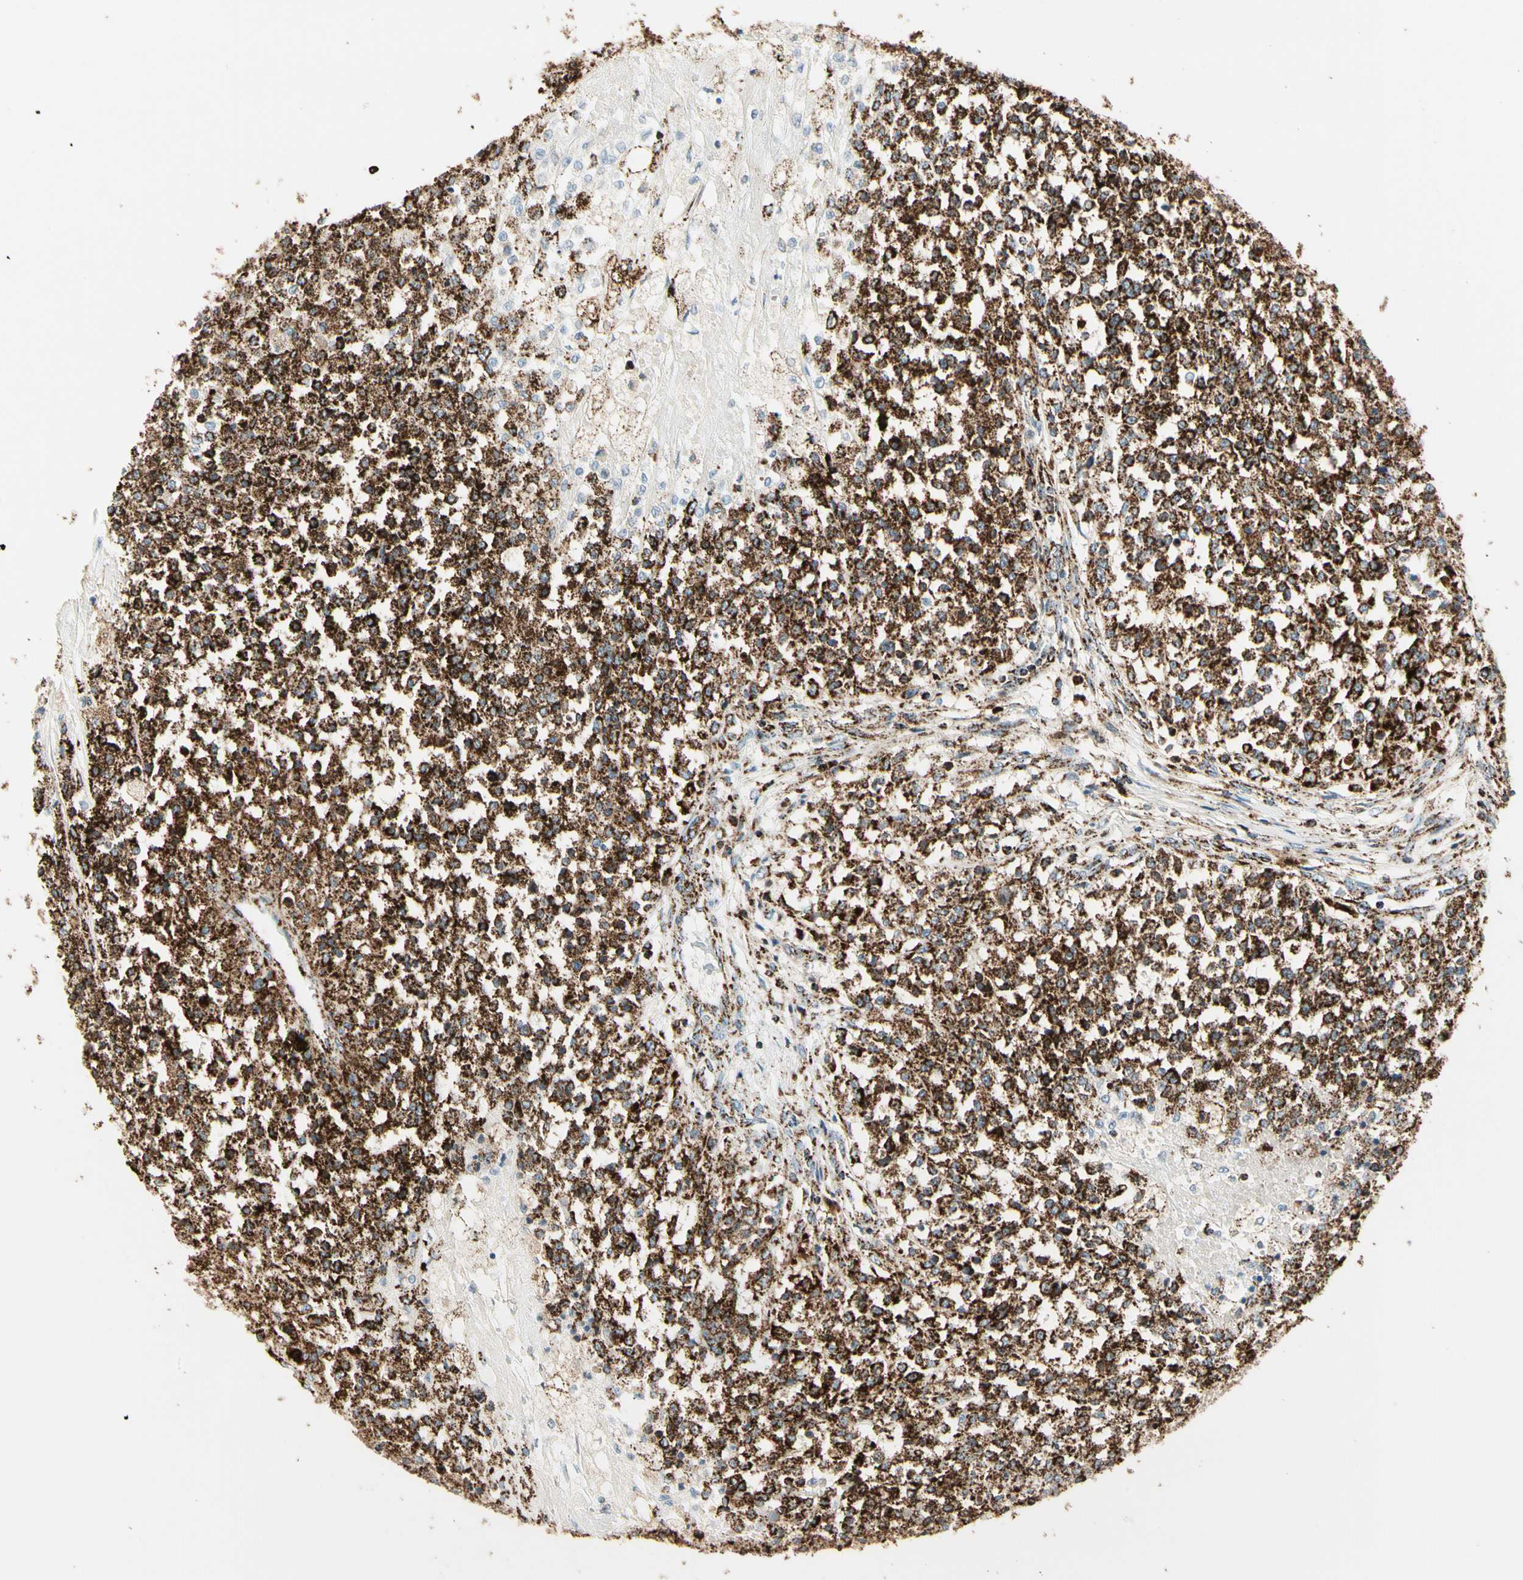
{"staining": {"intensity": "strong", "quantity": ">75%", "location": "cytoplasmic/membranous"}, "tissue": "testis cancer", "cell_type": "Tumor cells", "image_type": "cancer", "snomed": [{"axis": "morphology", "description": "Seminoma, NOS"}, {"axis": "topography", "description": "Testis"}], "caption": "Strong cytoplasmic/membranous protein positivity is appreciated in about >75% of tumor cells in testis cancer.", "gene": "ME2", "patient": {"sex": "male", "age": 59}}